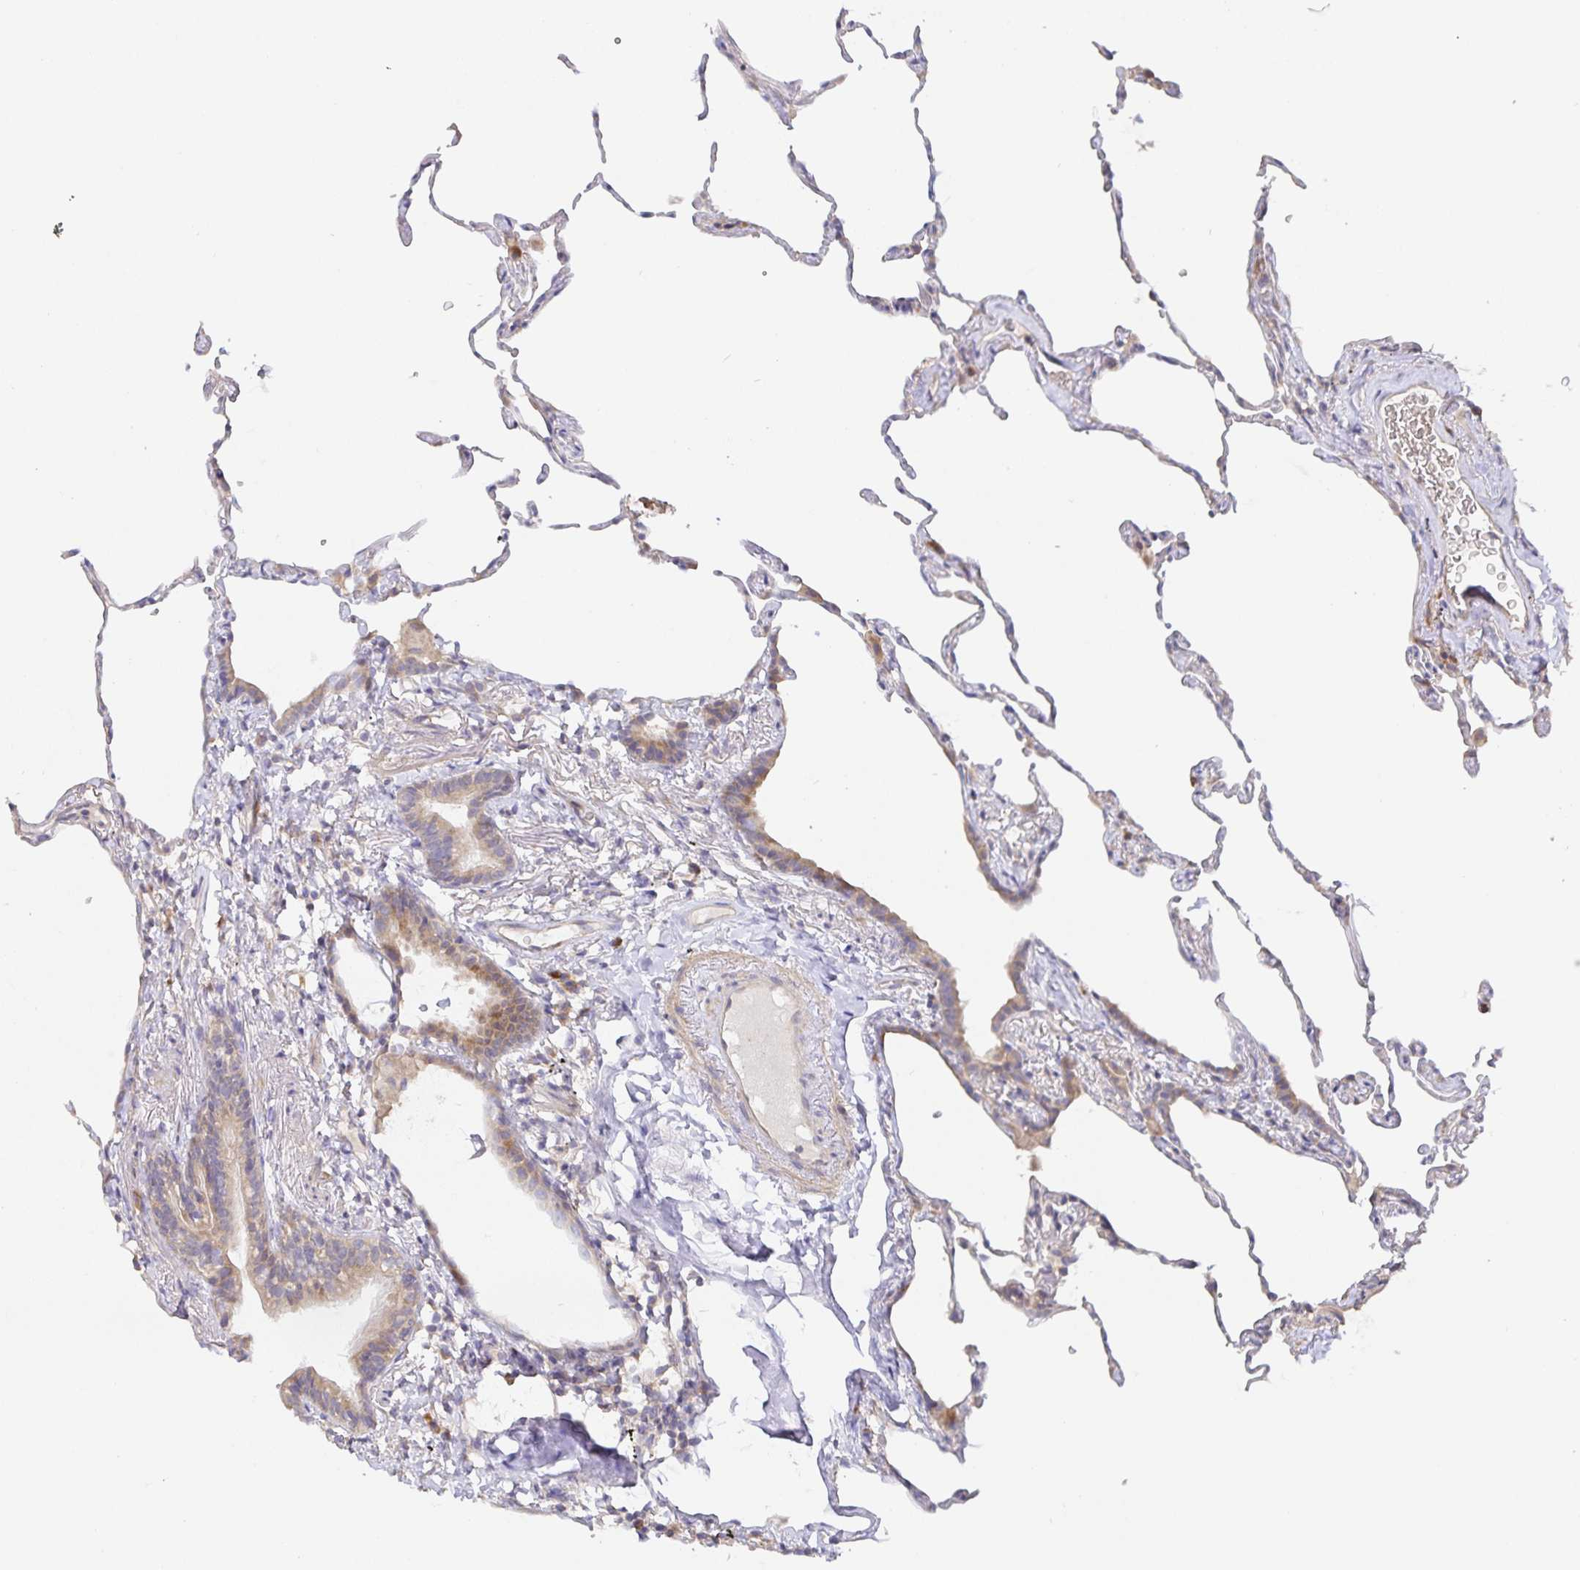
{"staining": {"intensity": "moderate", "quantity": "<25%", "location": "cytoplasmic/membranous"}, "tissue": "lung", "cell_type": "Alveolar cells", "image_type": "normal", "snomed": [{"axis": "morphology", "description": "Normal tissue, NOS"}, {"axis": "topography", "description": "Lung"}], "caption": "A brown stain shows moderate cytoplasmic/membranous expression of a protein in alveolar cells of normal lung. The staining is performed using DAB (3,3'-diaminobenzidine) brown chromogen to label protein expression. The nuclei are counter-stained blue using hematoxylin.", "gene": "ZDHHC11B", "patient": {"sex": "female", "age": 57}}